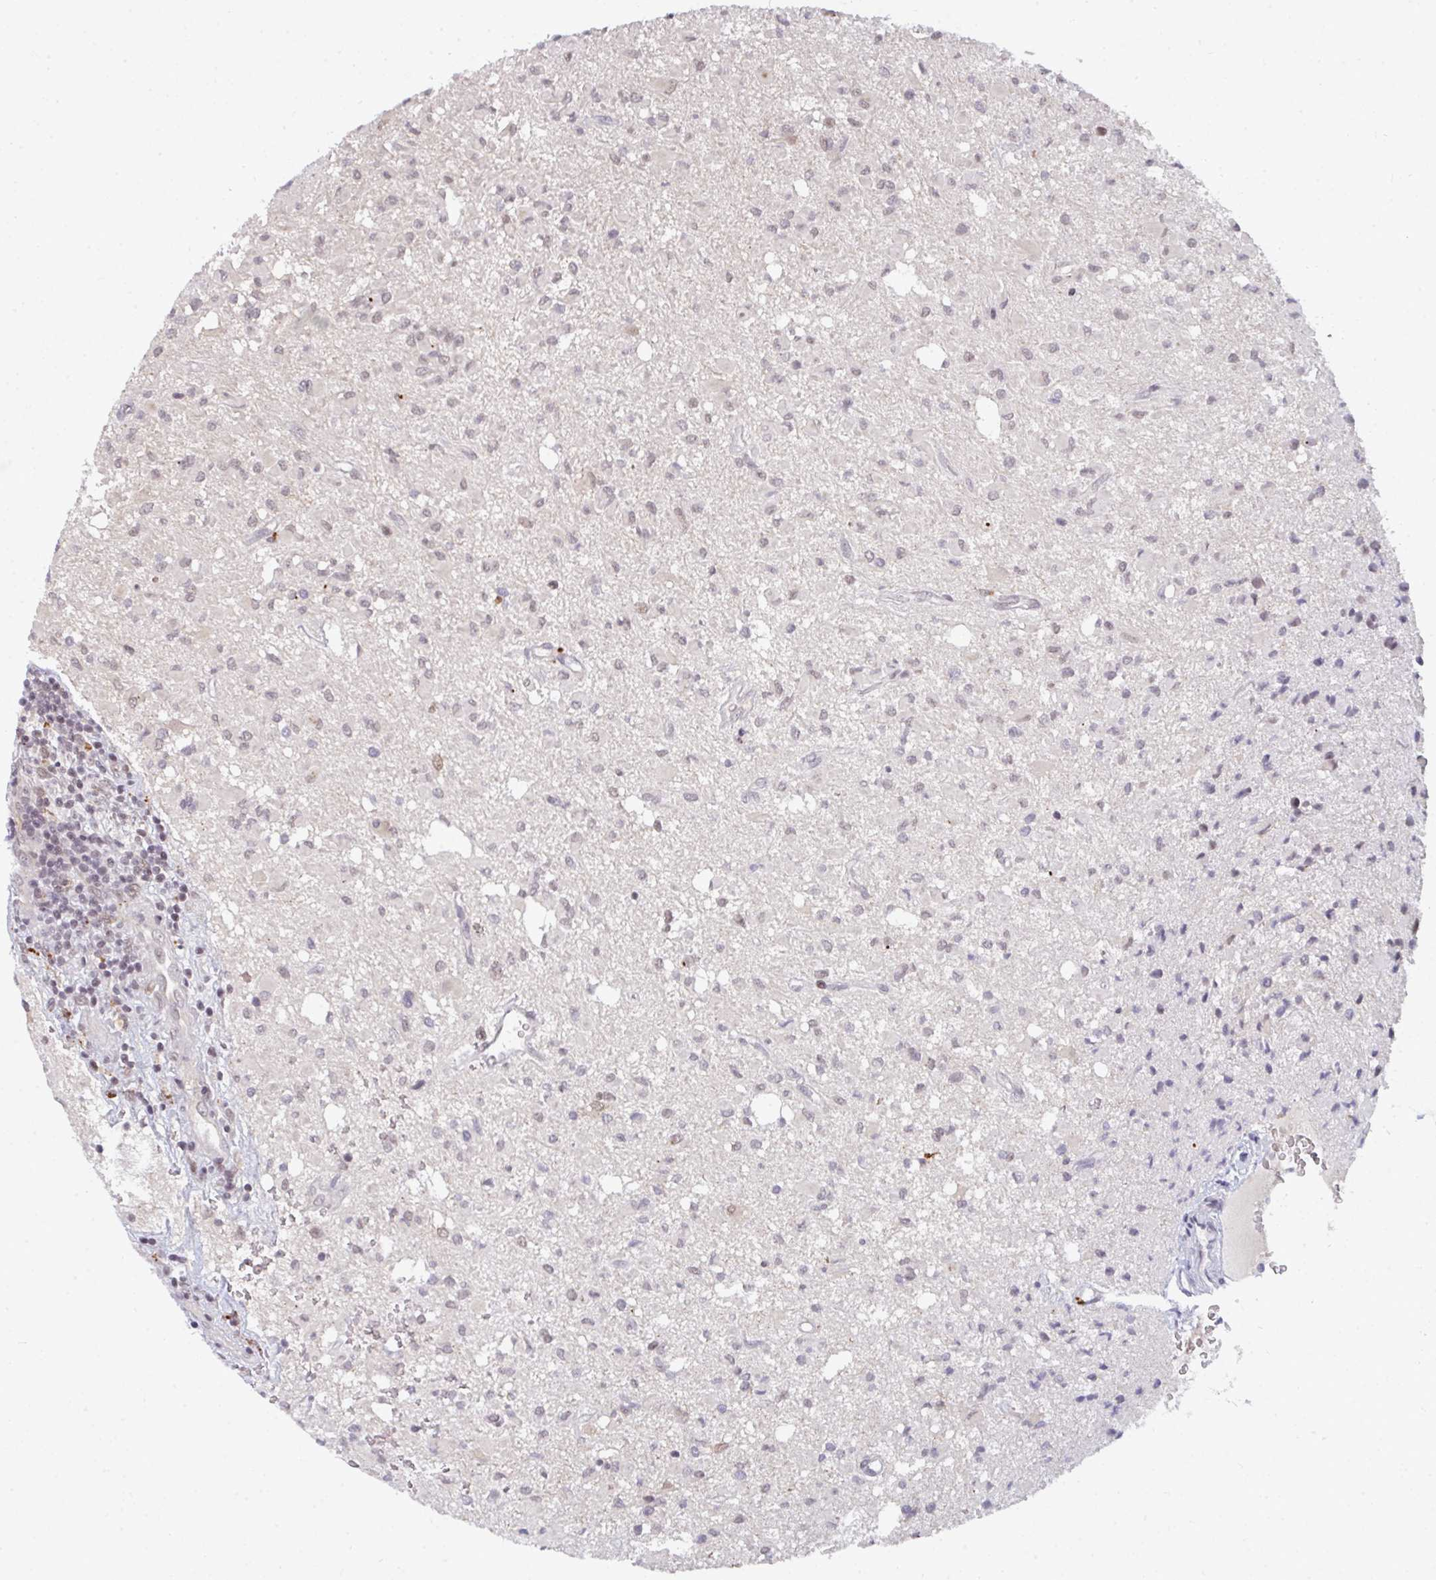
{"staining": {"intensity": "negative", "quantity": "none", "location": "none"}, "tissue": "glioma", "cell_type": "Tumor cells", "image_type": "cancer", "snomed": [{"axis": "morphology", "description": "Glioma, malignant, Low grade"}, {"axis": "topography", "description": "Brain"}], "caption": "The IHC image has no significant staining in tumor cells of glioma tissue. (DAB immunohistochemistry, high magnification).", "gene": "ATF1", "patient": {"sex": "female", "age": 33}}